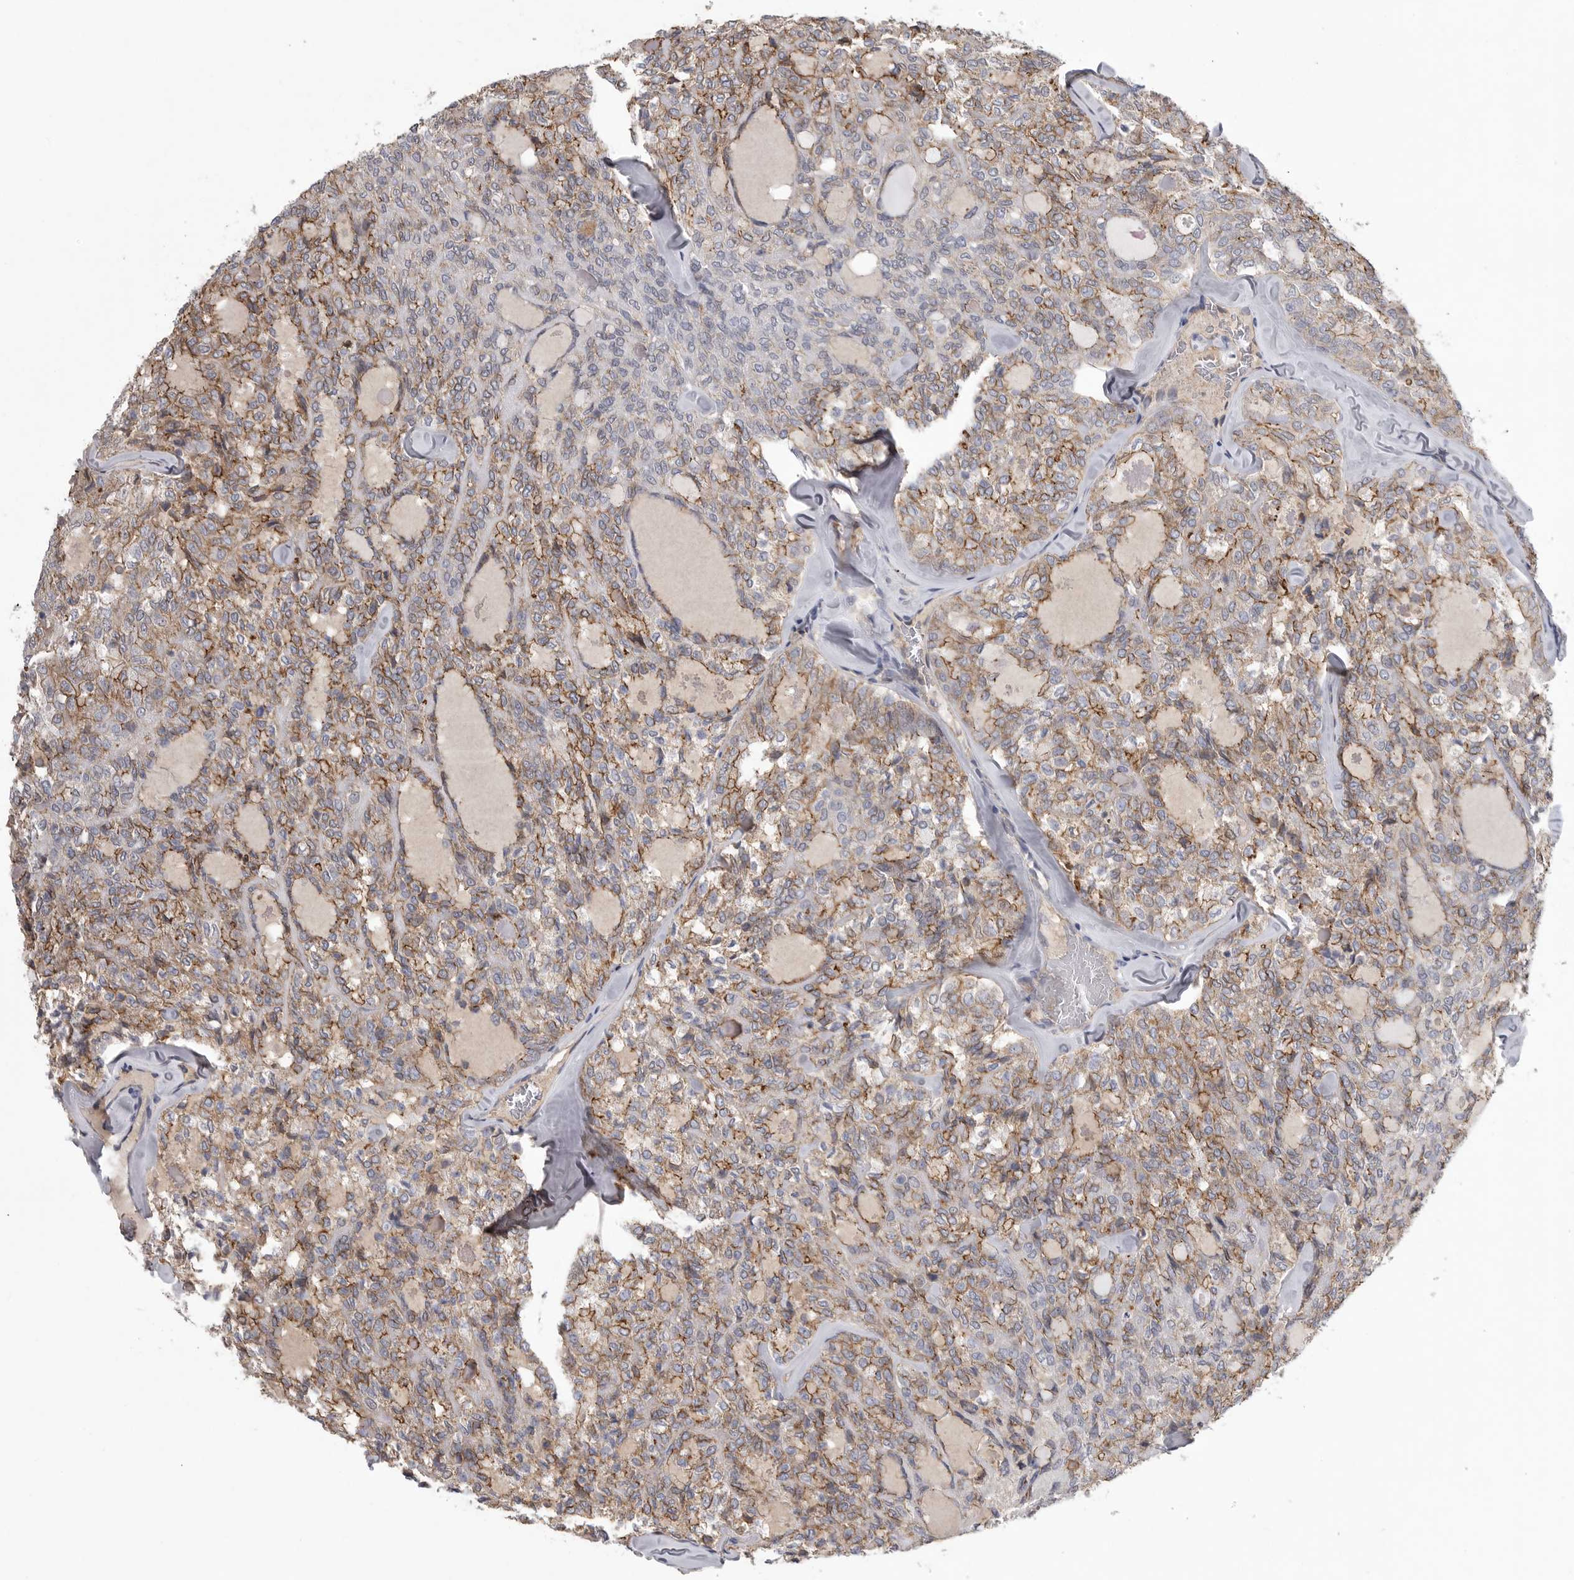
{"staining": {"intensity": "moderate", "quantity": ">75%", "location": "cytoplasmic/membranous"}, "tissue": "thyroid cancer", "cell_type": "Tumor cells", "image_type": "cancer", "snomed": [{"axis": "morphology", "description": "Follicular adenoma carcinoma, NOS"}, {"axis": "topography", "description": "Thyroid gland"}], "caption": "Thyroid cancer tissue displays moderate cytoplasmic/membranous positivity in approximately >75% of tumor cells (DAB (3,3'-diaminobenzidine) = brown stain, brightfield microscopy at high magnification).", "gene": "NECTIN2", "patient": {"sex": "male", "age": 75}}